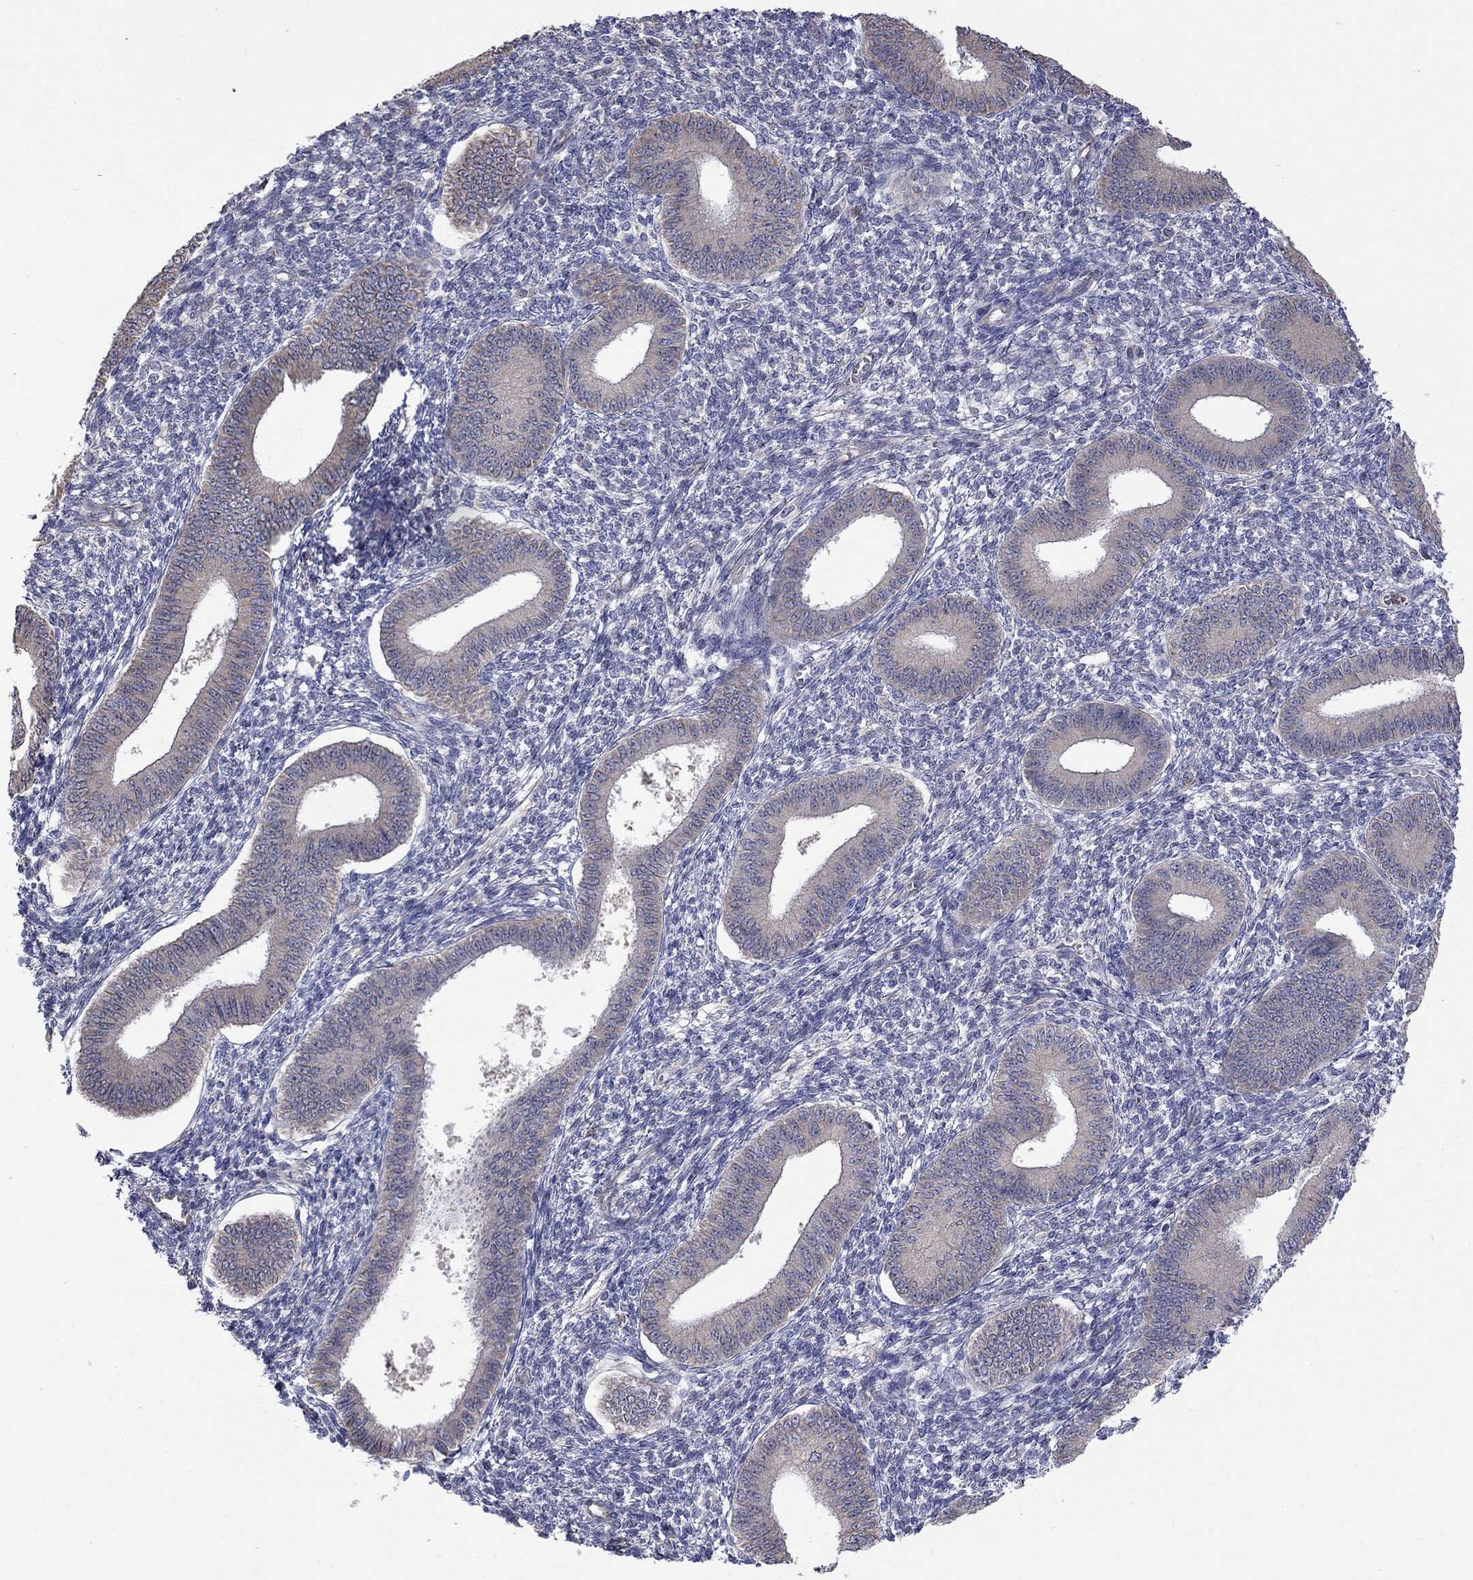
{"staining": {"intensity": "negative", "quantity": "none", "location": "none"}, "tissue": "endometrium", "cell_type": "Cells in endometrial stroma", "image_type": "normal", "snomed": [{"axis": "morphology", "description": "Normal tissue, NOS"}, {"axis": "topography", "description": "Endometrium"}], "caption": "Protein analysis of normal endometrium displays no significant expression in cells in endometrial stroma.", "gene": "CAMKK2", "patient": {"sex": "female", "age": 42}}